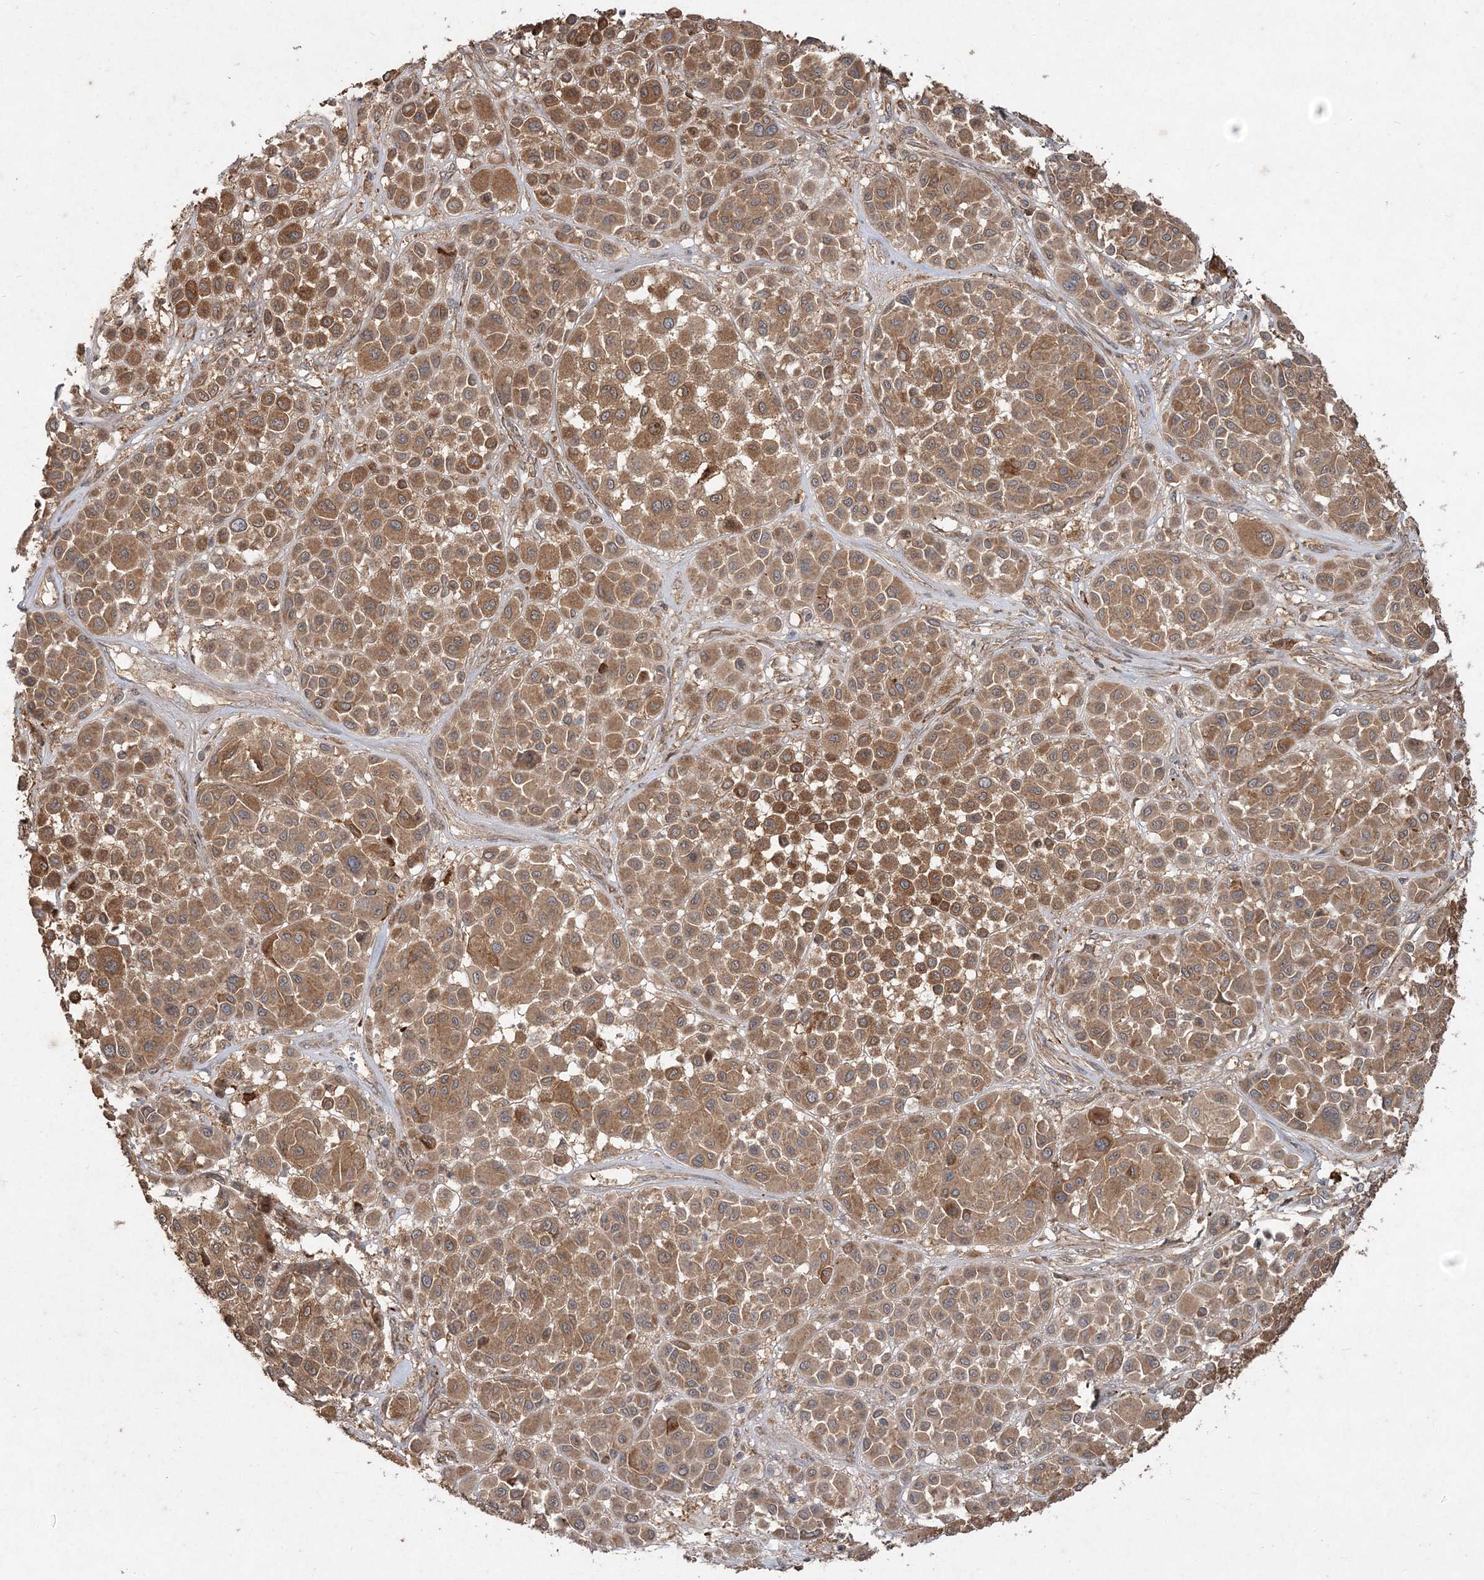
{"staining": {"intensity": "moderate", "quantity": ">75%", "location": "cytoplasmic/membranous"}, "tissue": "melanoma", "cell_type": "Tumor cells", "image_type": "cancer", "snomed": [{"axis": "morphology", "description": "Malignant melanoma, Metastatic site"}, {"axis": "topography", "description": "Soft tissue"}], "caption": "An immunohistochemistry (IHC) image of neoplastic tissue is shown. Protein staining in brown shows moderate cytoplasmic/membranous positivity in malignant melanoma (metastatic site) within tumor cells.", "gene": "SPRY1", "patient": {"sex": "male", "age": 41}}